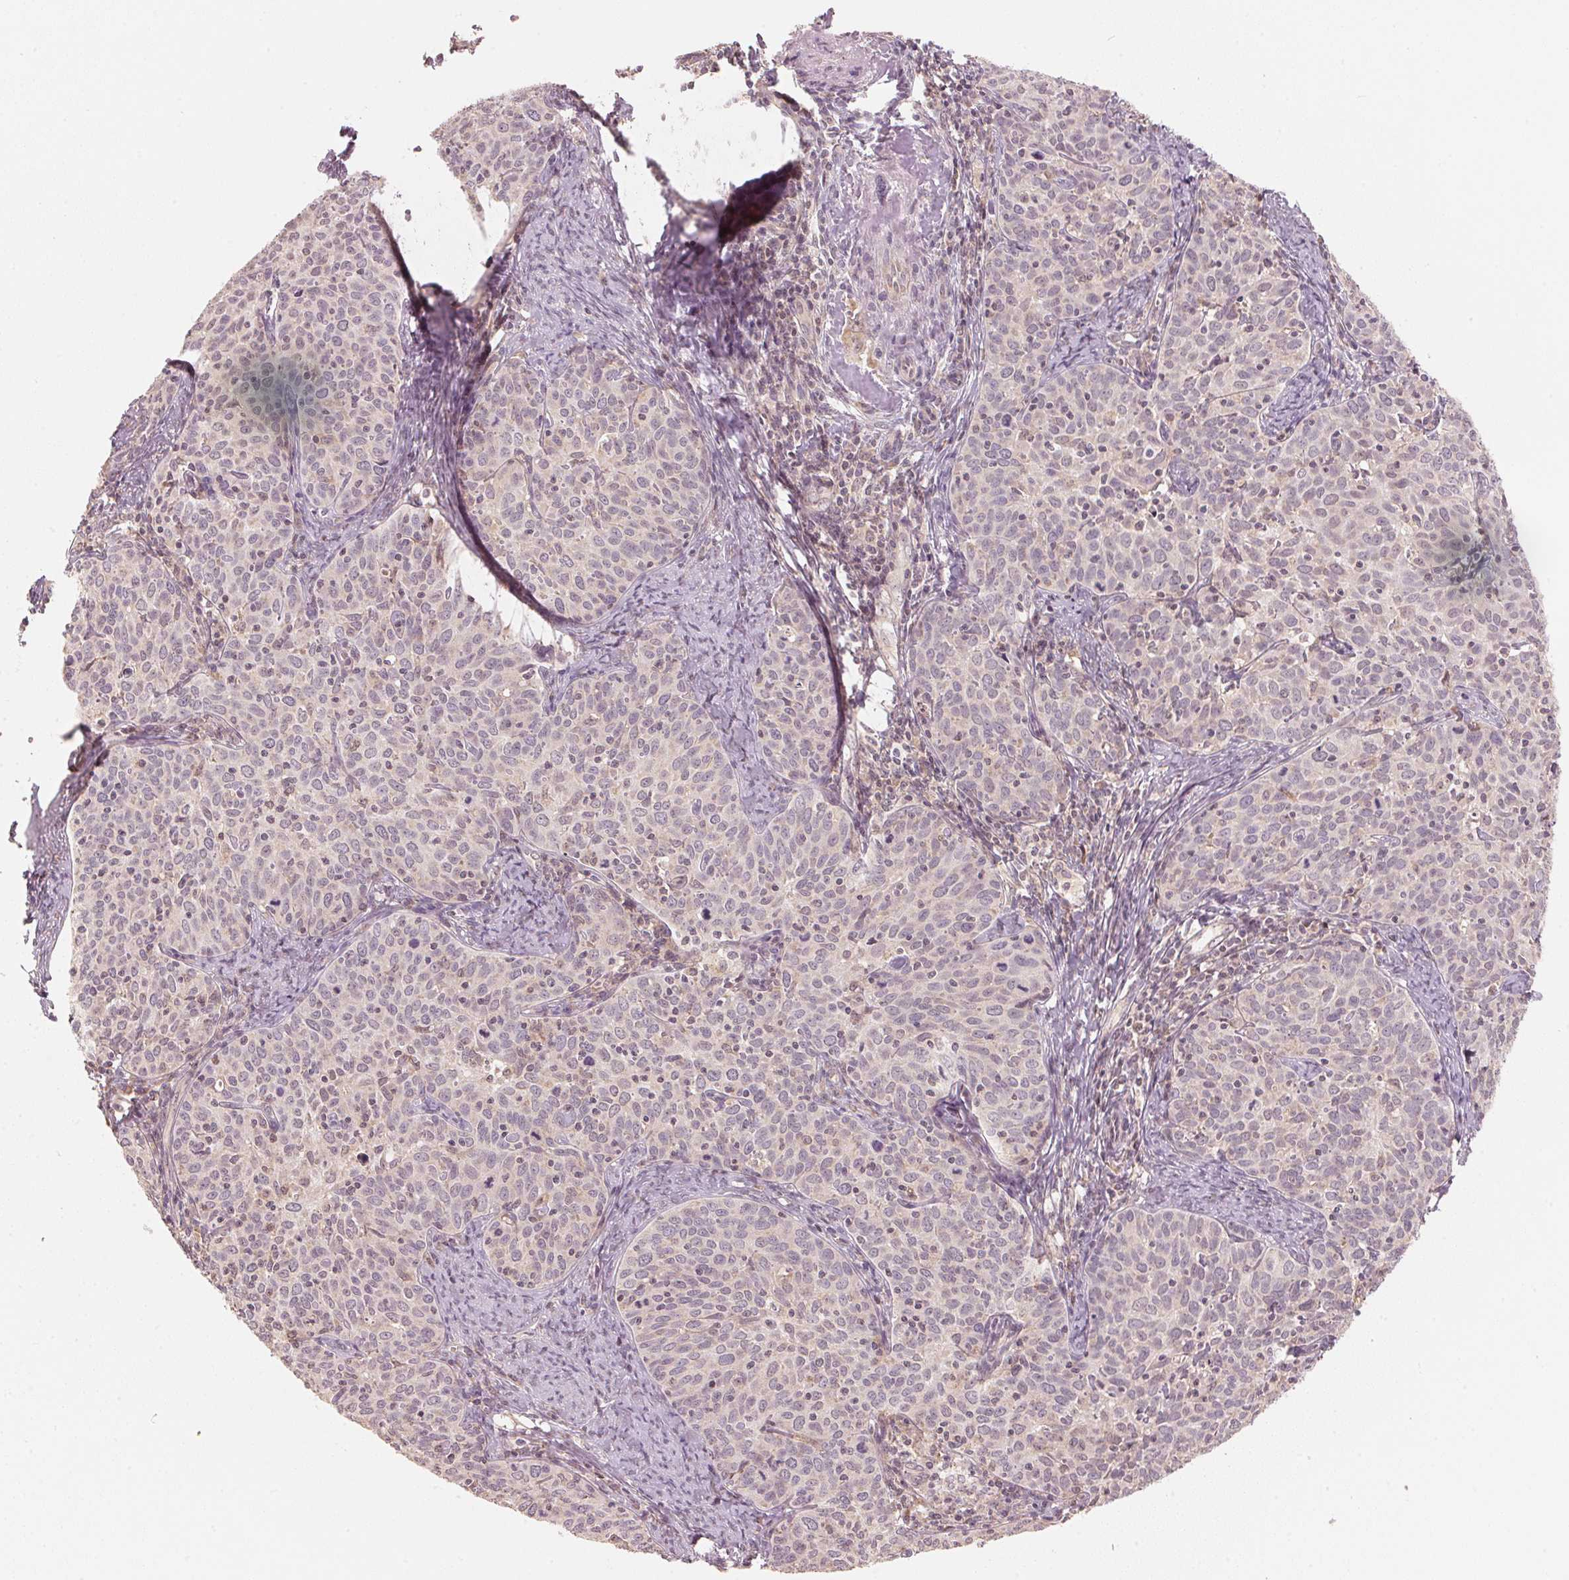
{"staining": {"intensity": "negative", "quantity": "none", "location": "none"}, "tissue": "cervical cancer", "cell_type": "Tumor cells", "image_type": "cancer", "snomed": [{"axis": "morphology", "description": "Squamous cell carcinoma, NOS"}, {"axis": "topography", "description": "Cervix"}], "caption": "Tumor cells show no significant protein expression in cervical cancer. Nuclei are stained in blue.", "gene": "C2orf73", "patient": {"sex": "female", "age": 62}}